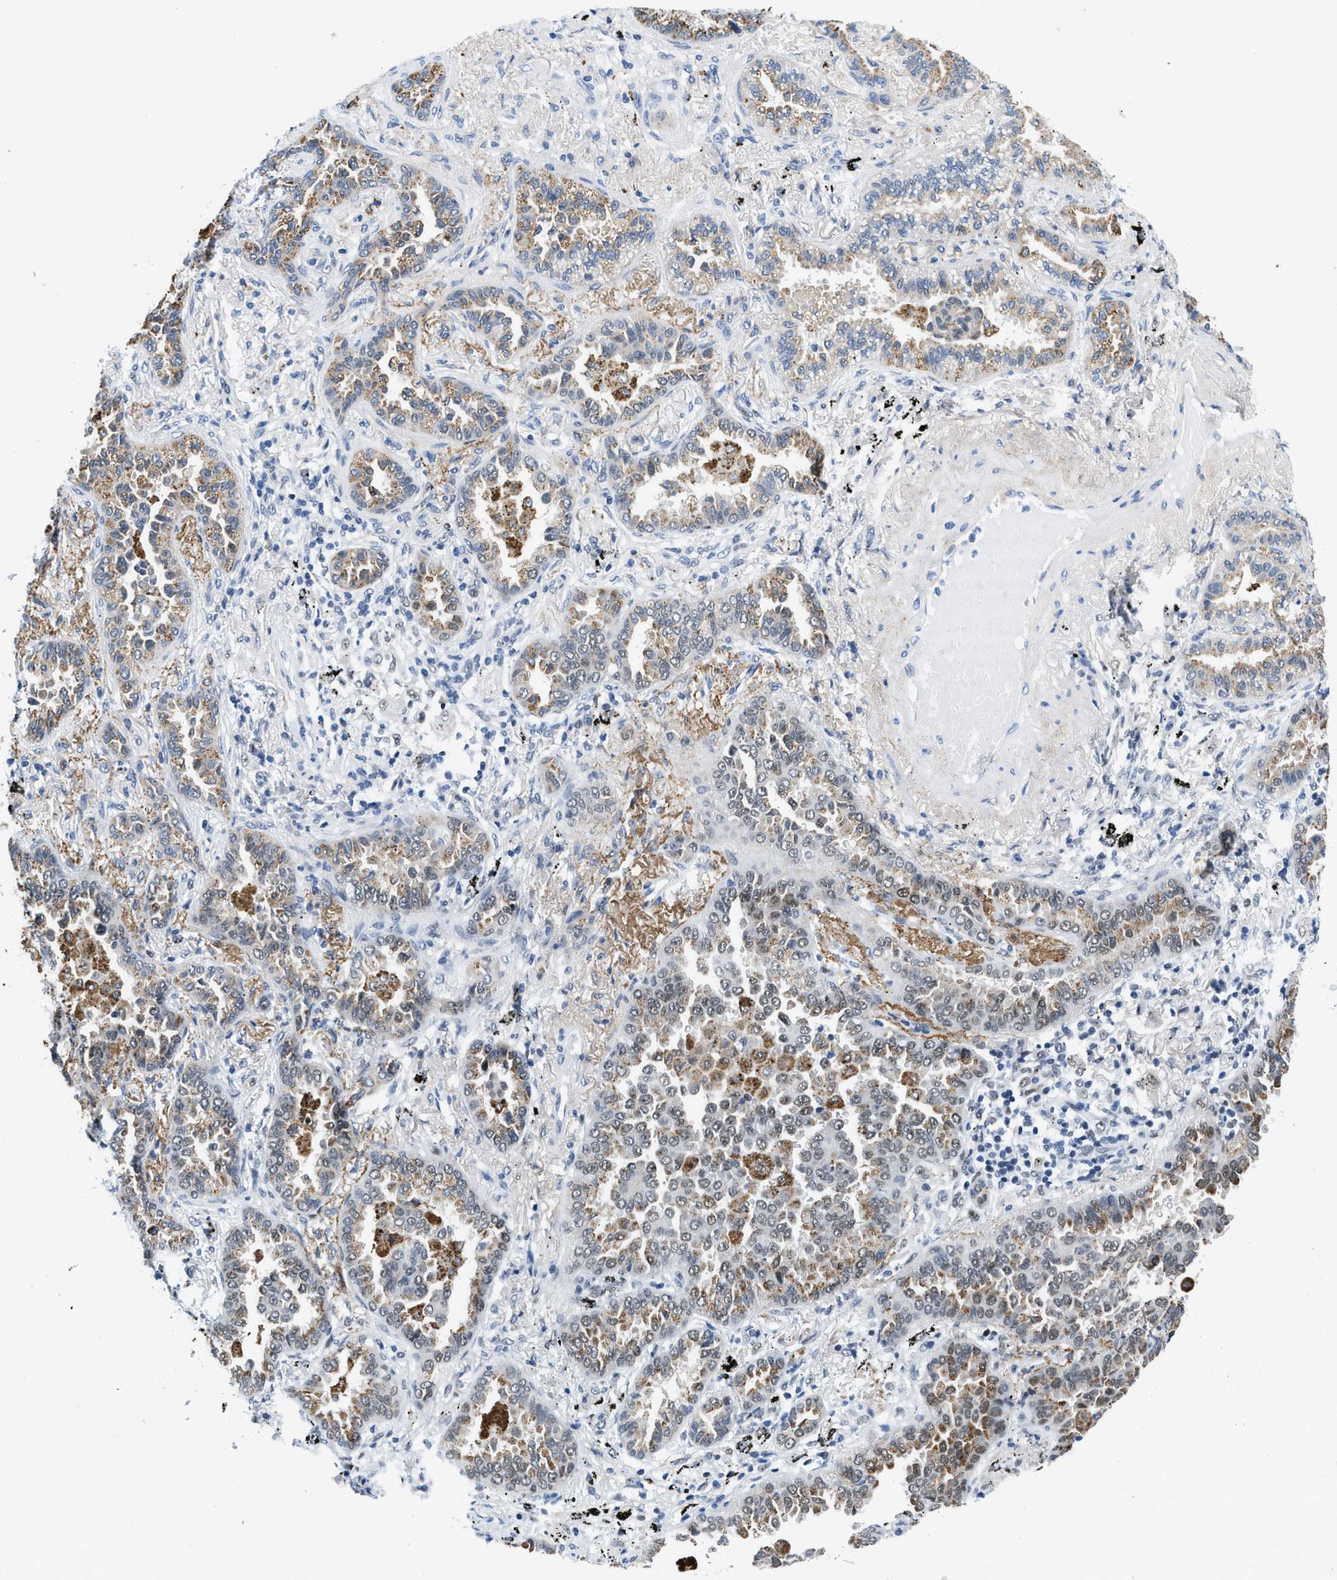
{"staining": {"intensity": "moderate", "quantity": ">75%", "location": "cytoplasmic/membranous,nuclear"}, "tissue": "lung cancer", "cell_type": "Tumor cells", "image_type": "cancer", "snomed": [{"axis": "morphology", "description": "Normal tissue, NOS"}, {"axis": "morphology", "description": "Adenocarcinoma, NOS"}, {"axis": "topography", "description": "Lung"}], "caption": "Immunohistochemical staining of human lung cancer exhibits medium levels of moderate cytoplasmic/membranous and nuclear protein expression in approximately >75% of tumor cells. (Stains: DAB in brown, nuclei in blue, Microscopy: brightfield microscopy at high magnification).", "gene": "SMARCAD1", "patient": {"sex": "male", "age": 59}}